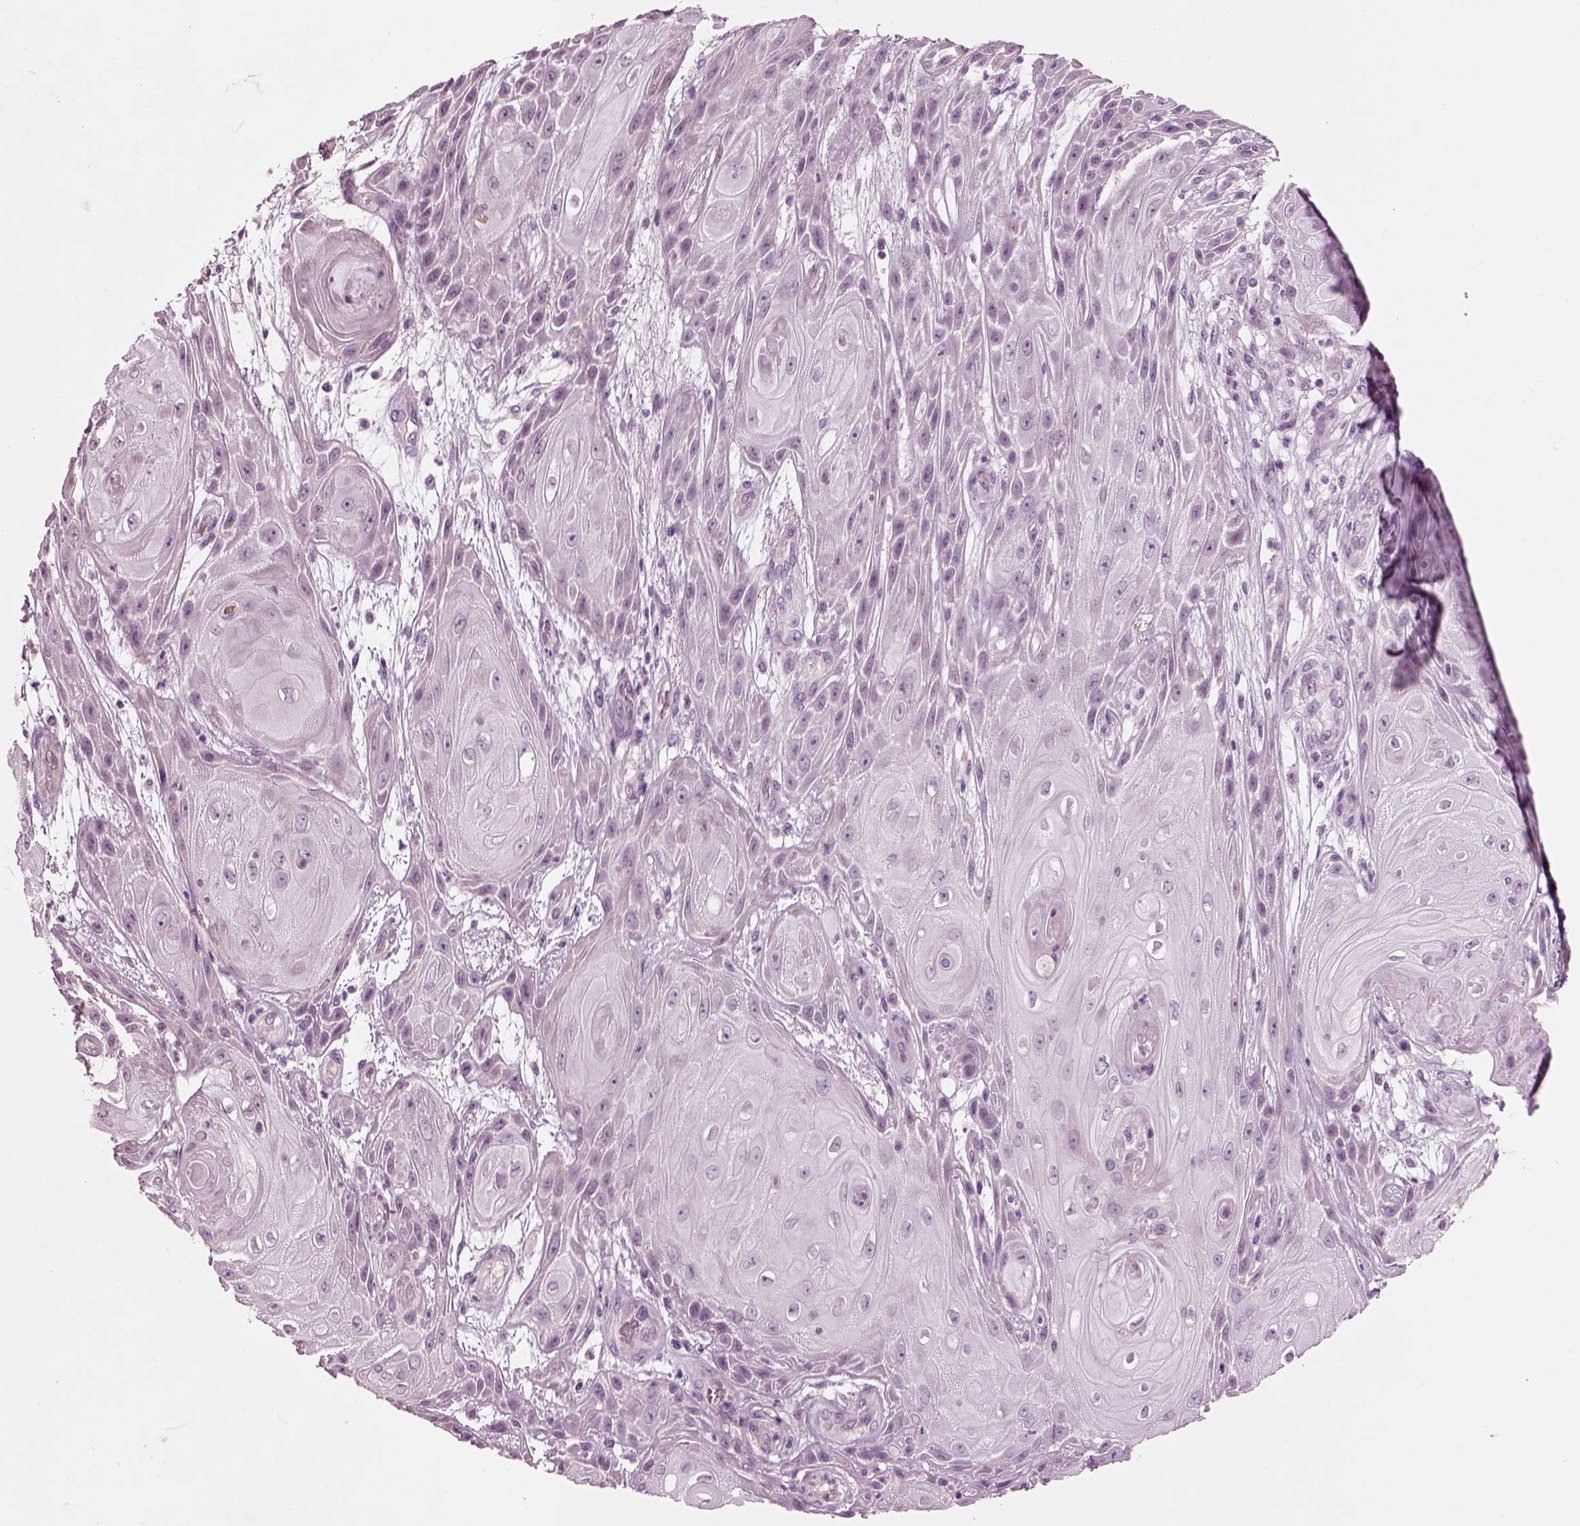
{"staining": {"intensity": "negative", "quantity": "none", "location": "none"}, "tissue": "skin cancer", "cell_type": "Tumor cells", "image_type": "cancer", "snomed": [{"axis": "morphology", "description": "Squamous cell carcinoma, NOS"}, {"axis": "topography", "description": "Skin"}], "caption": "Immunohistochemical staining of human squamous cell carcinoma (skin) reveals no significant staining in tumor cells.", "gene": "CHGB", "patient": {"sex": "male", "age": 62}}